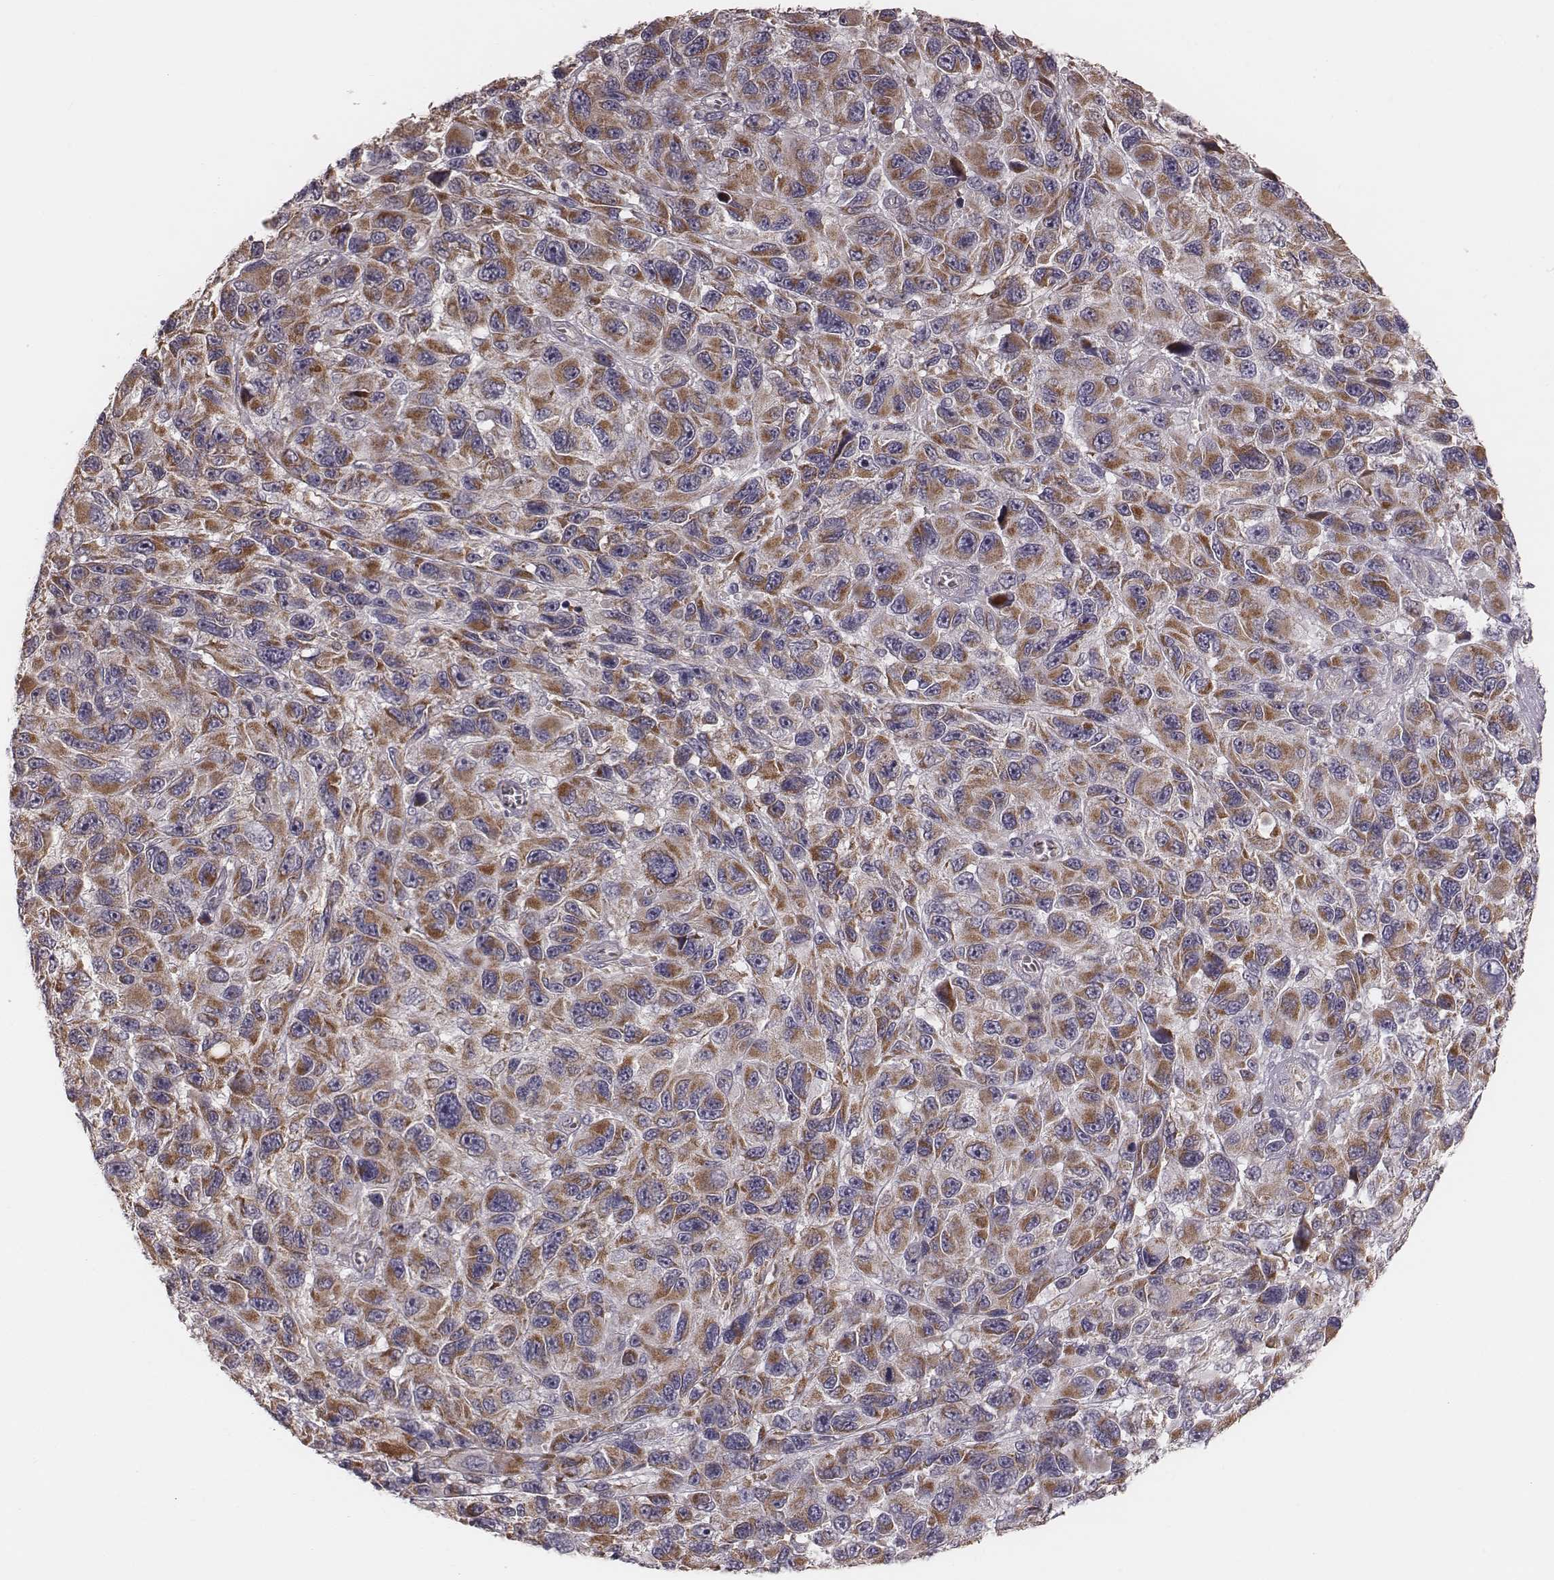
{"staining": {"intensity": "moderate", "quantity": ">75%", "location": "cytoplasmic/membranous"}, "tissue": "melanoma", "cell_type": "Tumor cells", "image_type": "cancer", "snomed": [{"axis": "morphology", "description": "Malignant melanoma, NOS"}, {"axis": "topography", "description": "Skin"}], "caption": "Immunohistochemical staining of melanoma reveals medium levels of moderate cytoplasmic/membranous protein staining in approximately >75% of tumor cells.", "gene": "MRPS27", "patient": {"sex": "male", "age": 53}}